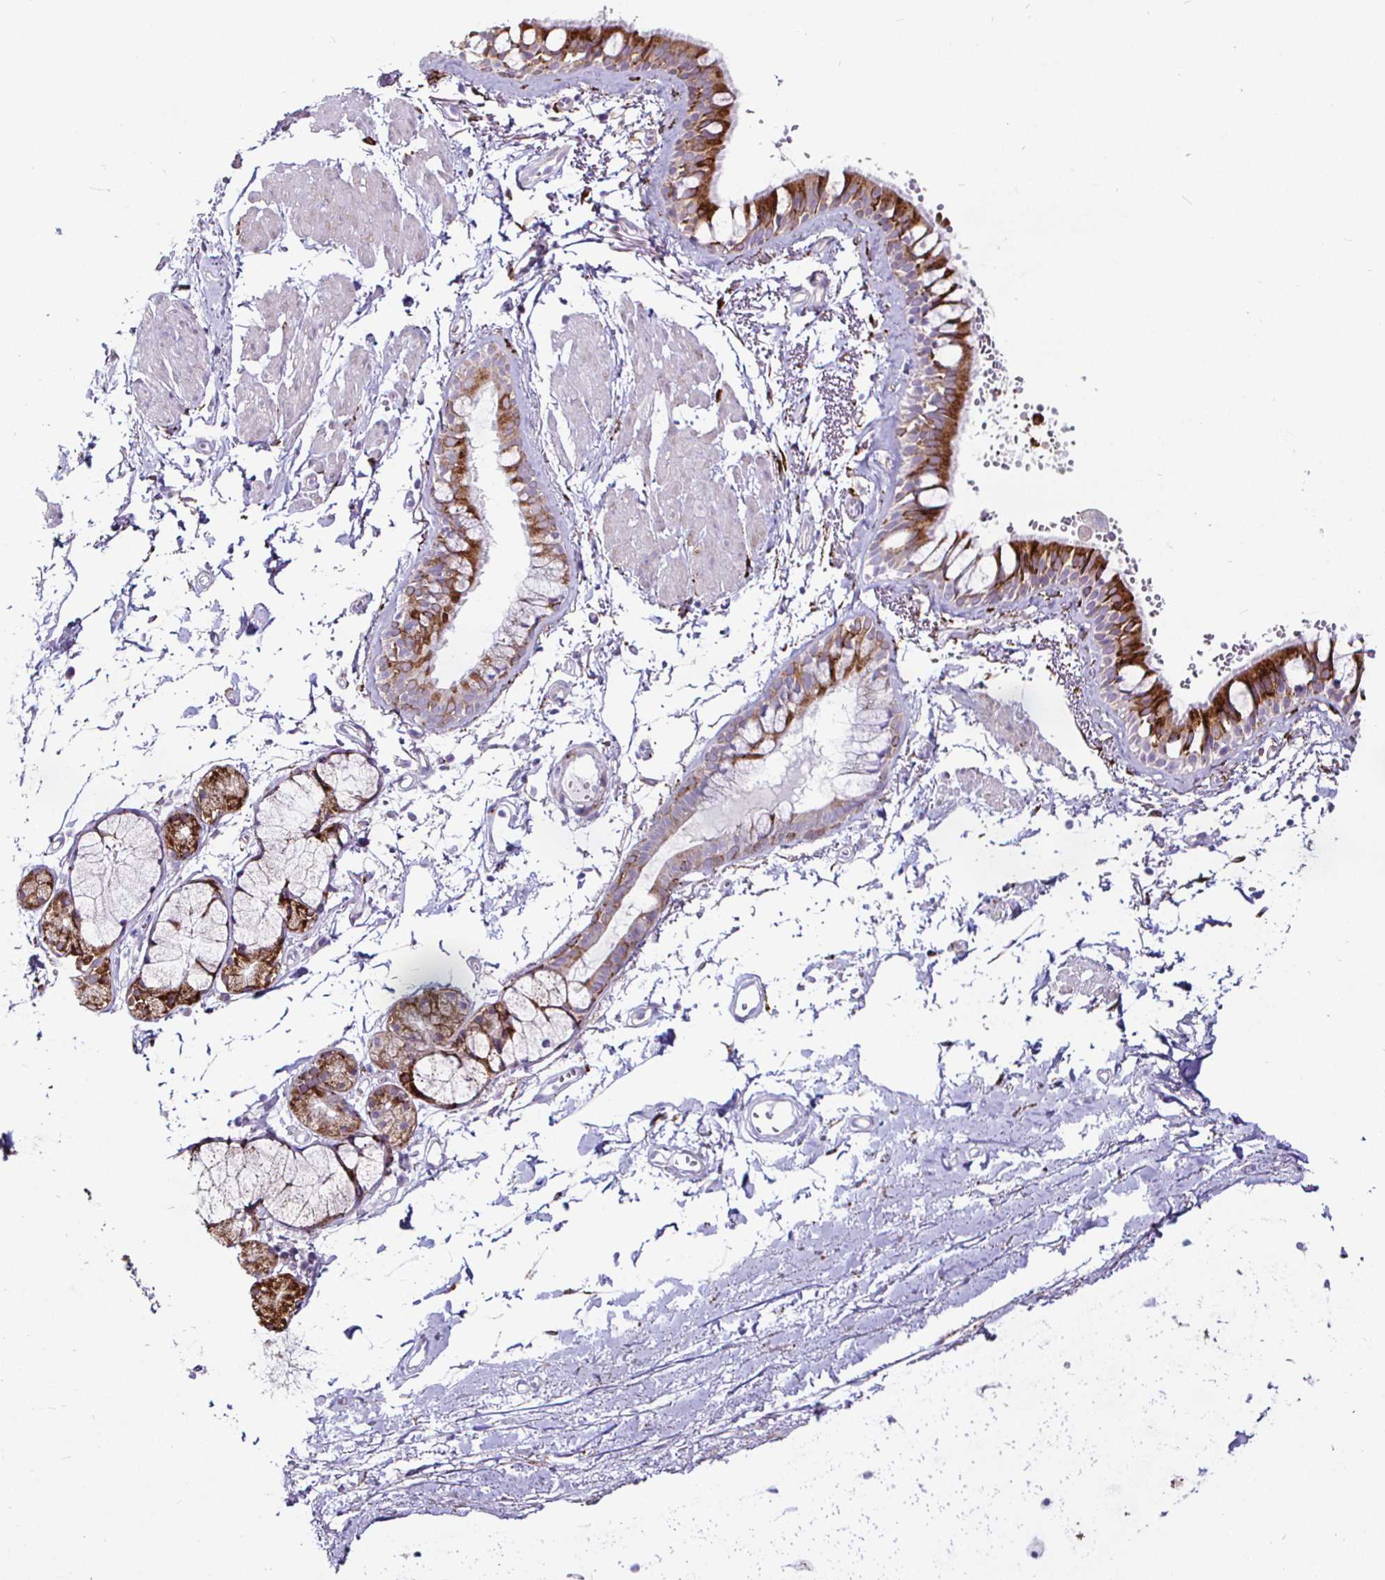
{"staining": {"intensity": "strong", "quantity": ">75%", "location": "cytoplasmic/membranous"}, "tissue": "bronchus", "cell_type": "Respiratory epithelial cells", "image_type": "normal", "snomed": [{"axis": "morphology", "description": "Normal tissue, NOS"}, {"axis": "topography", "description": "Cartilage tissue"}, {"axis": "topography", "description": "Bronchus"}, {"axis": "topography", "description": "Peripheral nerve tissue"}], "caption": "Protein expression analysis of unremarkable bronchus shows strong cytoplasmic/membranous expression in about >75% of respiratory epithelial cells.", "gene": "P4HA2", "patient": {"sex": "female", "age": 59}}